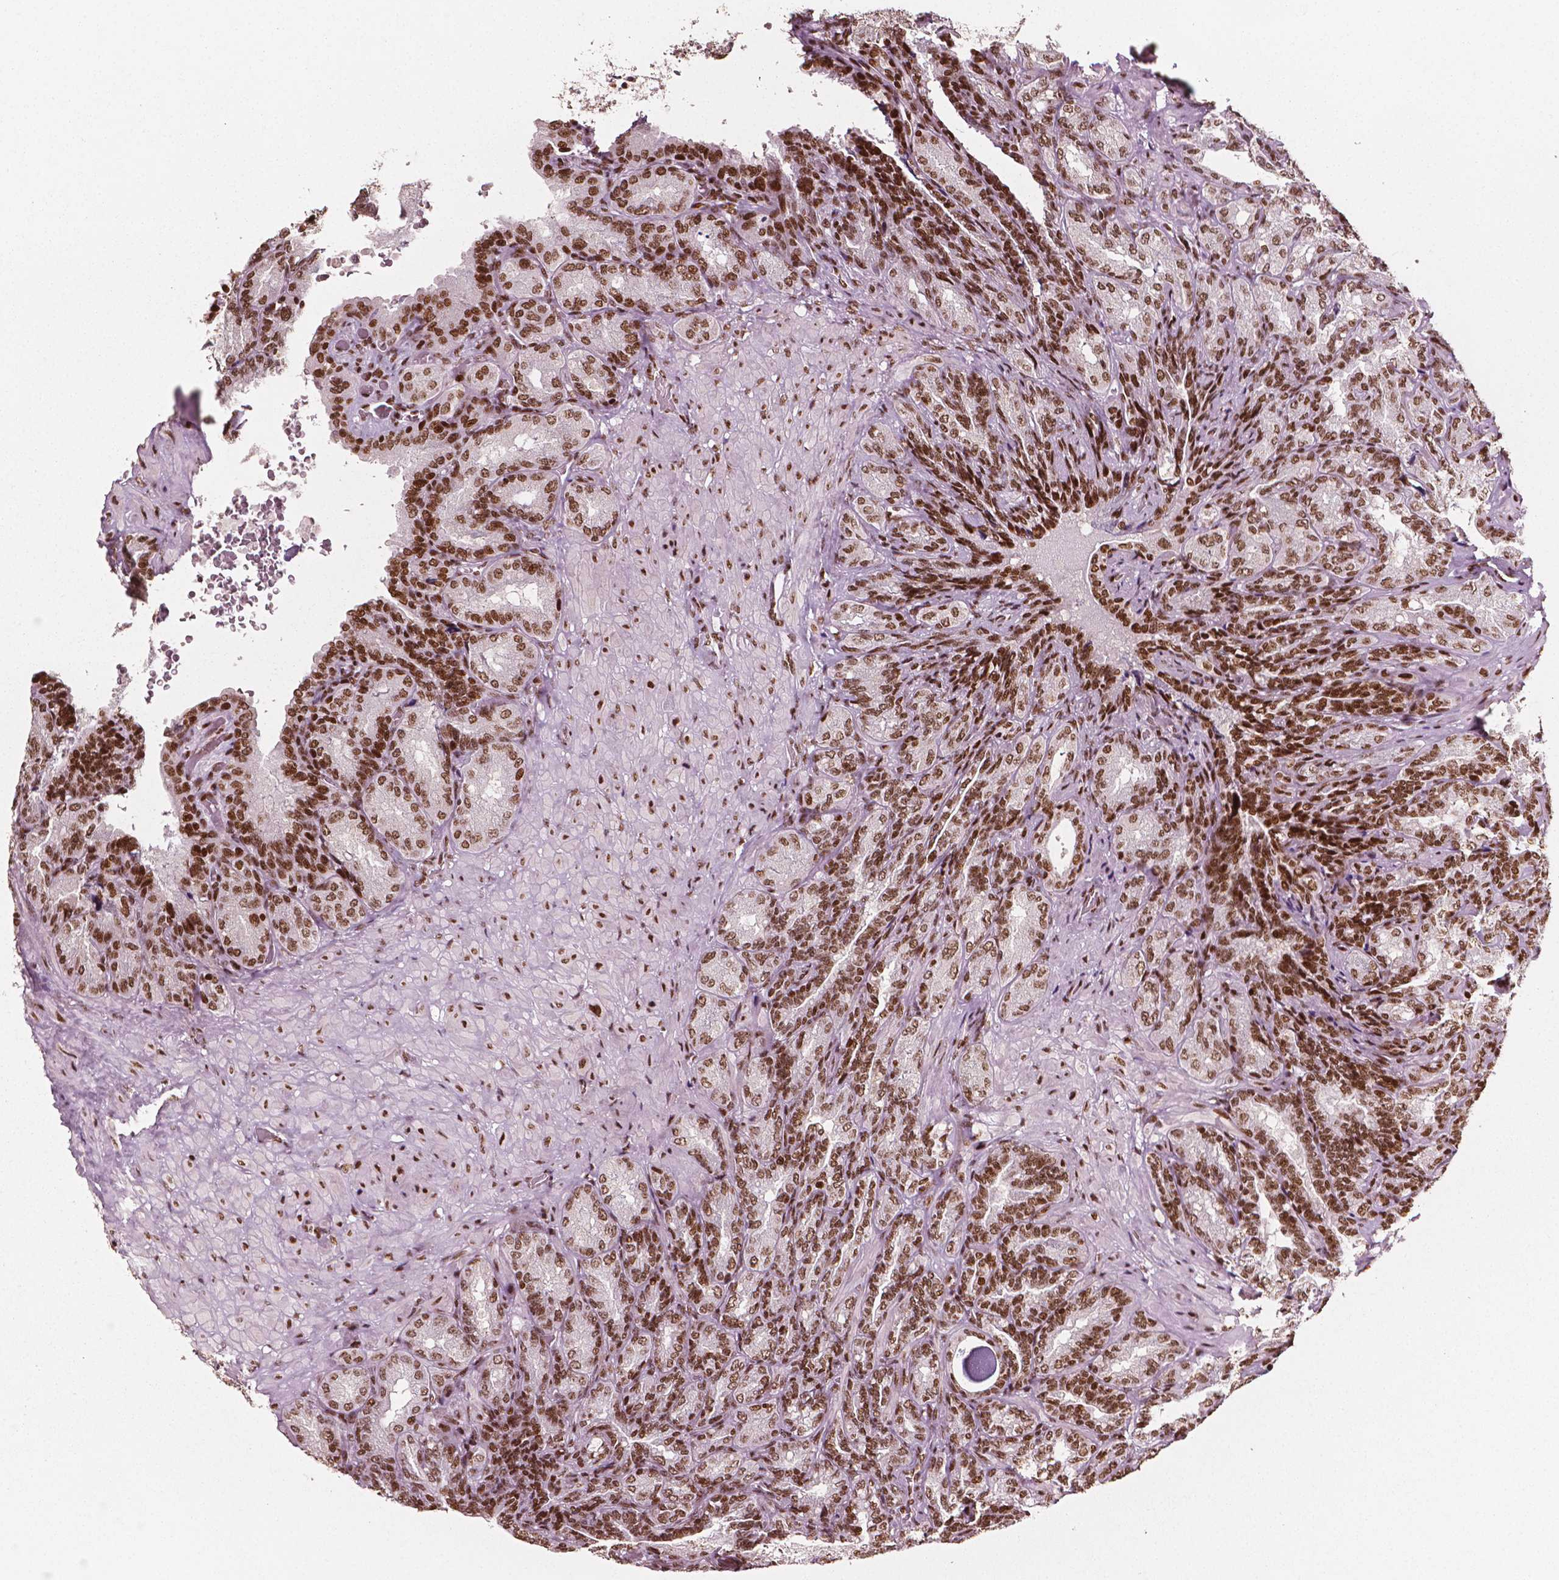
{"staining": {"intensity": "strong", "quantity": ">75%", "location": "nuclear"}, "tissue": "seminal vesicle", "cell_type": "Glandular cells", "image_type": "normal", "snomed": [{"axis": "morphology", "description": "Normal tissue, NOS"}, {"axis": "topography", "description": "Seminal veicle"}], "caption": "DAB immunohistochemical staining of unremarkable human seminal vesicle displays strong nuclear protein staining in approximately >75% of glandular cells.", "gene": "CTCF", "patient": {"sex": "male", "age": 68}}